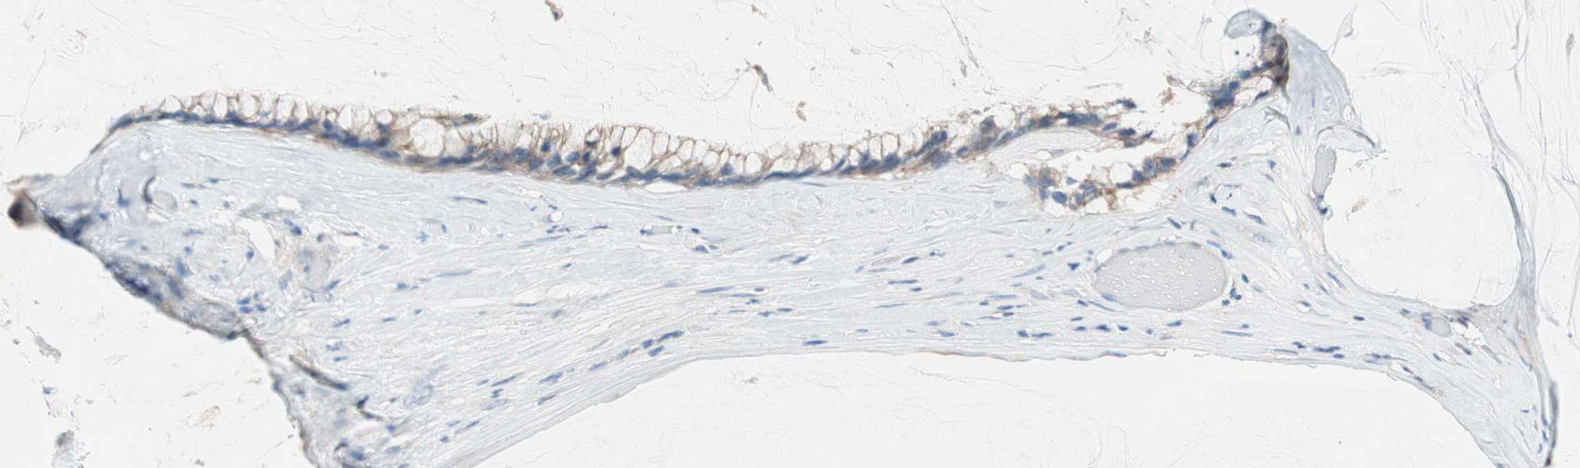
{"staining": {"intensity": "weak", "quantity": "<25%", "location": "cytoplasmic/membranous"}, "tissue": "ovarian cancer", "cell_type": "Tumor cells", "image_type": "cancer", "snomed": [{"axis": "morphology", "description": "Cystadenocarcinoma, mucinous, NOS"}, {"axis": "topography", "description": "Ovary"}], "caption": "The immunohistochemistry (IHC) photomicrograph has no significant positivity in tumor cells of ovarian cancer tissue. (DAB immunohistochemistry with hematoxylin counter stain).", "gene": "GLUL", "patient": {"sex": "female", "age": 39}}